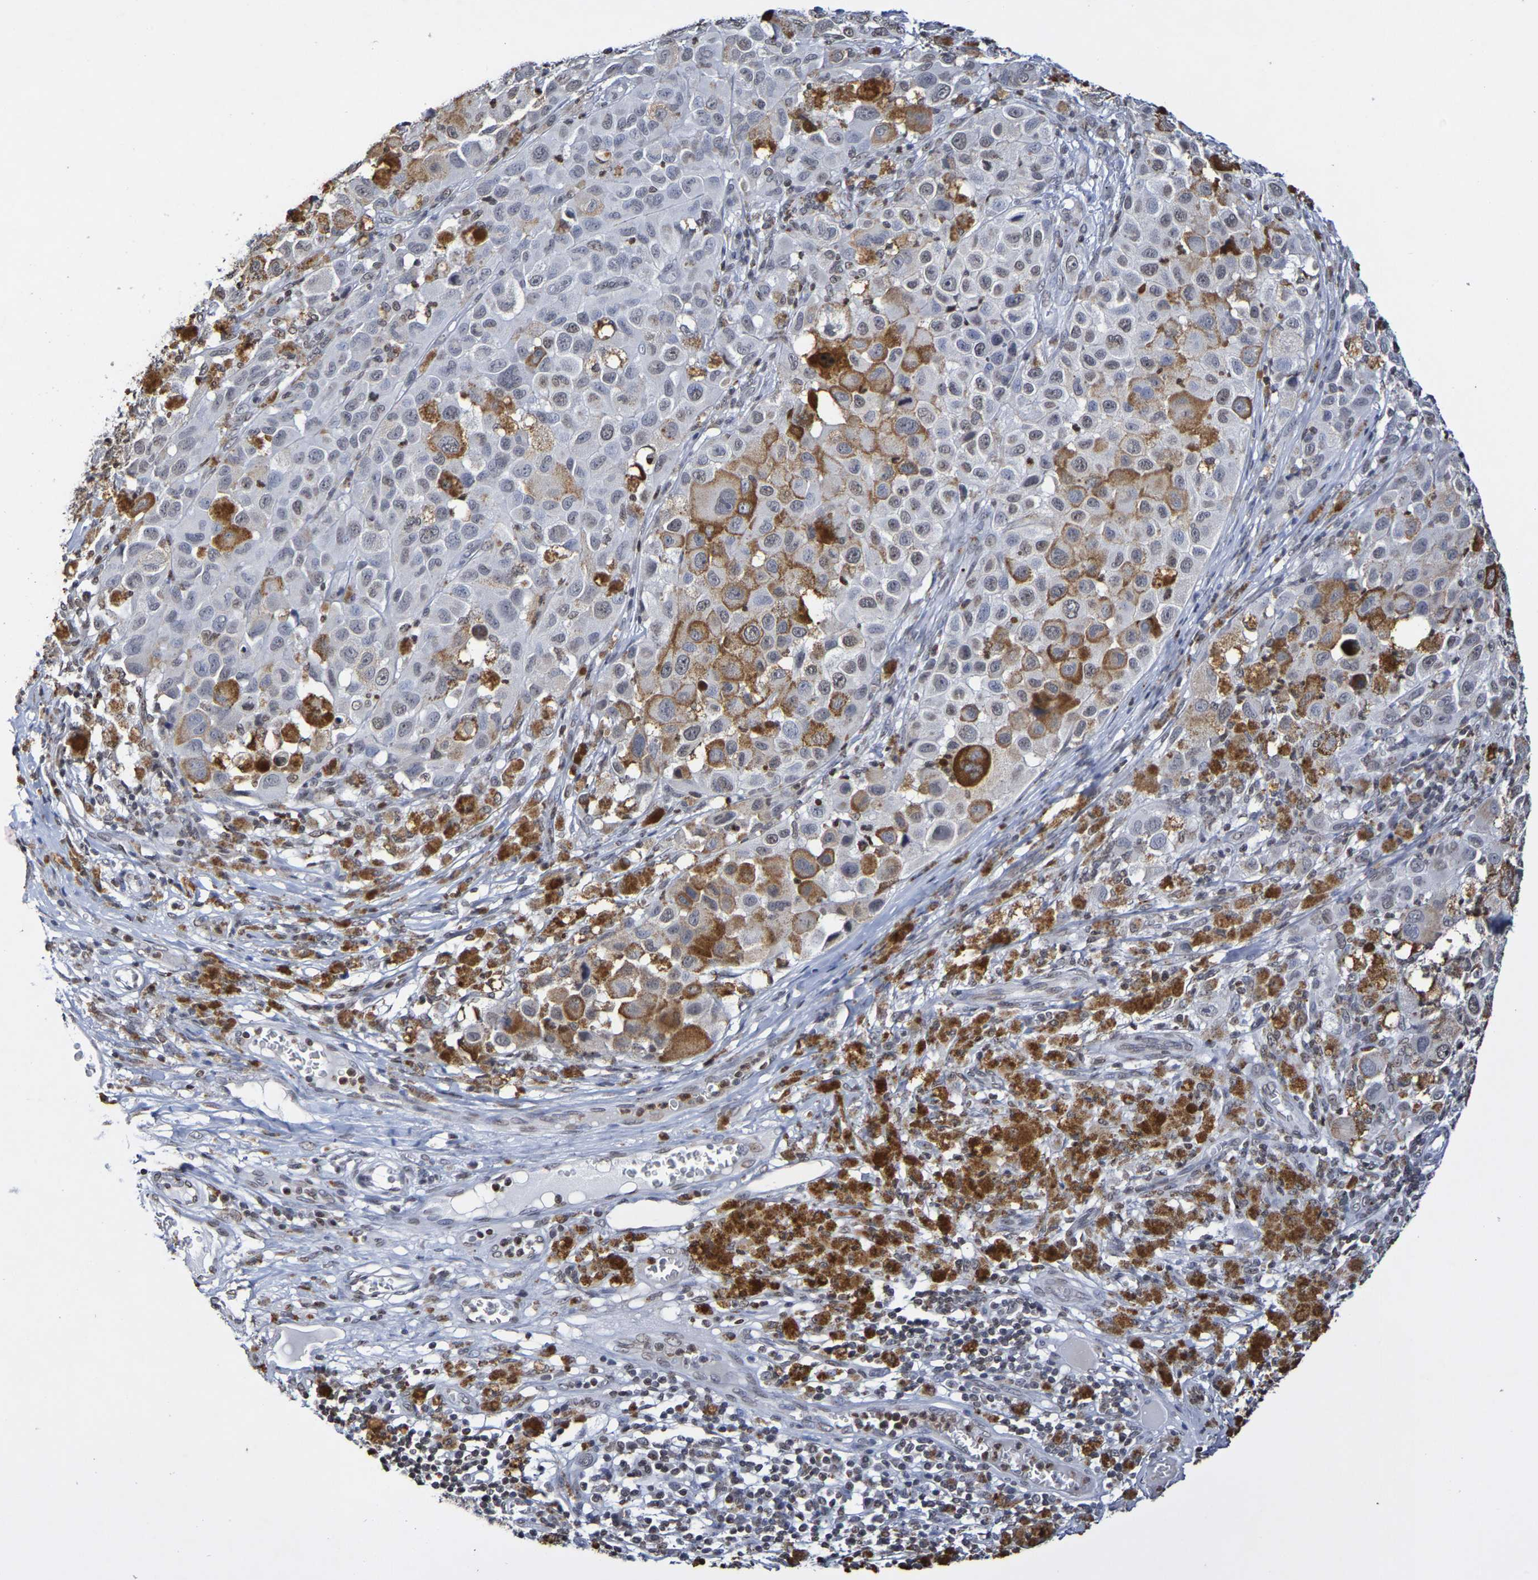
{"staining": {"intensity": "weak", "quantity": "<25%", "location": "nuclear"}, "tissue": "melanoma", "cell_type": "Tumor cells", "image_type": "cancer", "snomed": [{"axis": "morphology", "description": "Malignant melanoma, NOS"}, {"axis": "topography", "description": "Skin"}], "caption": "IHC micrograph of human melanoma stained for a protein (brown), which exhibits no positivity in tumor cells. (DAB (3,3'-diaminobenzidine) IHC with hematoxylin counter stain).", "gene": "ATF4", "patient": {"sex": "male", "age": 96}}